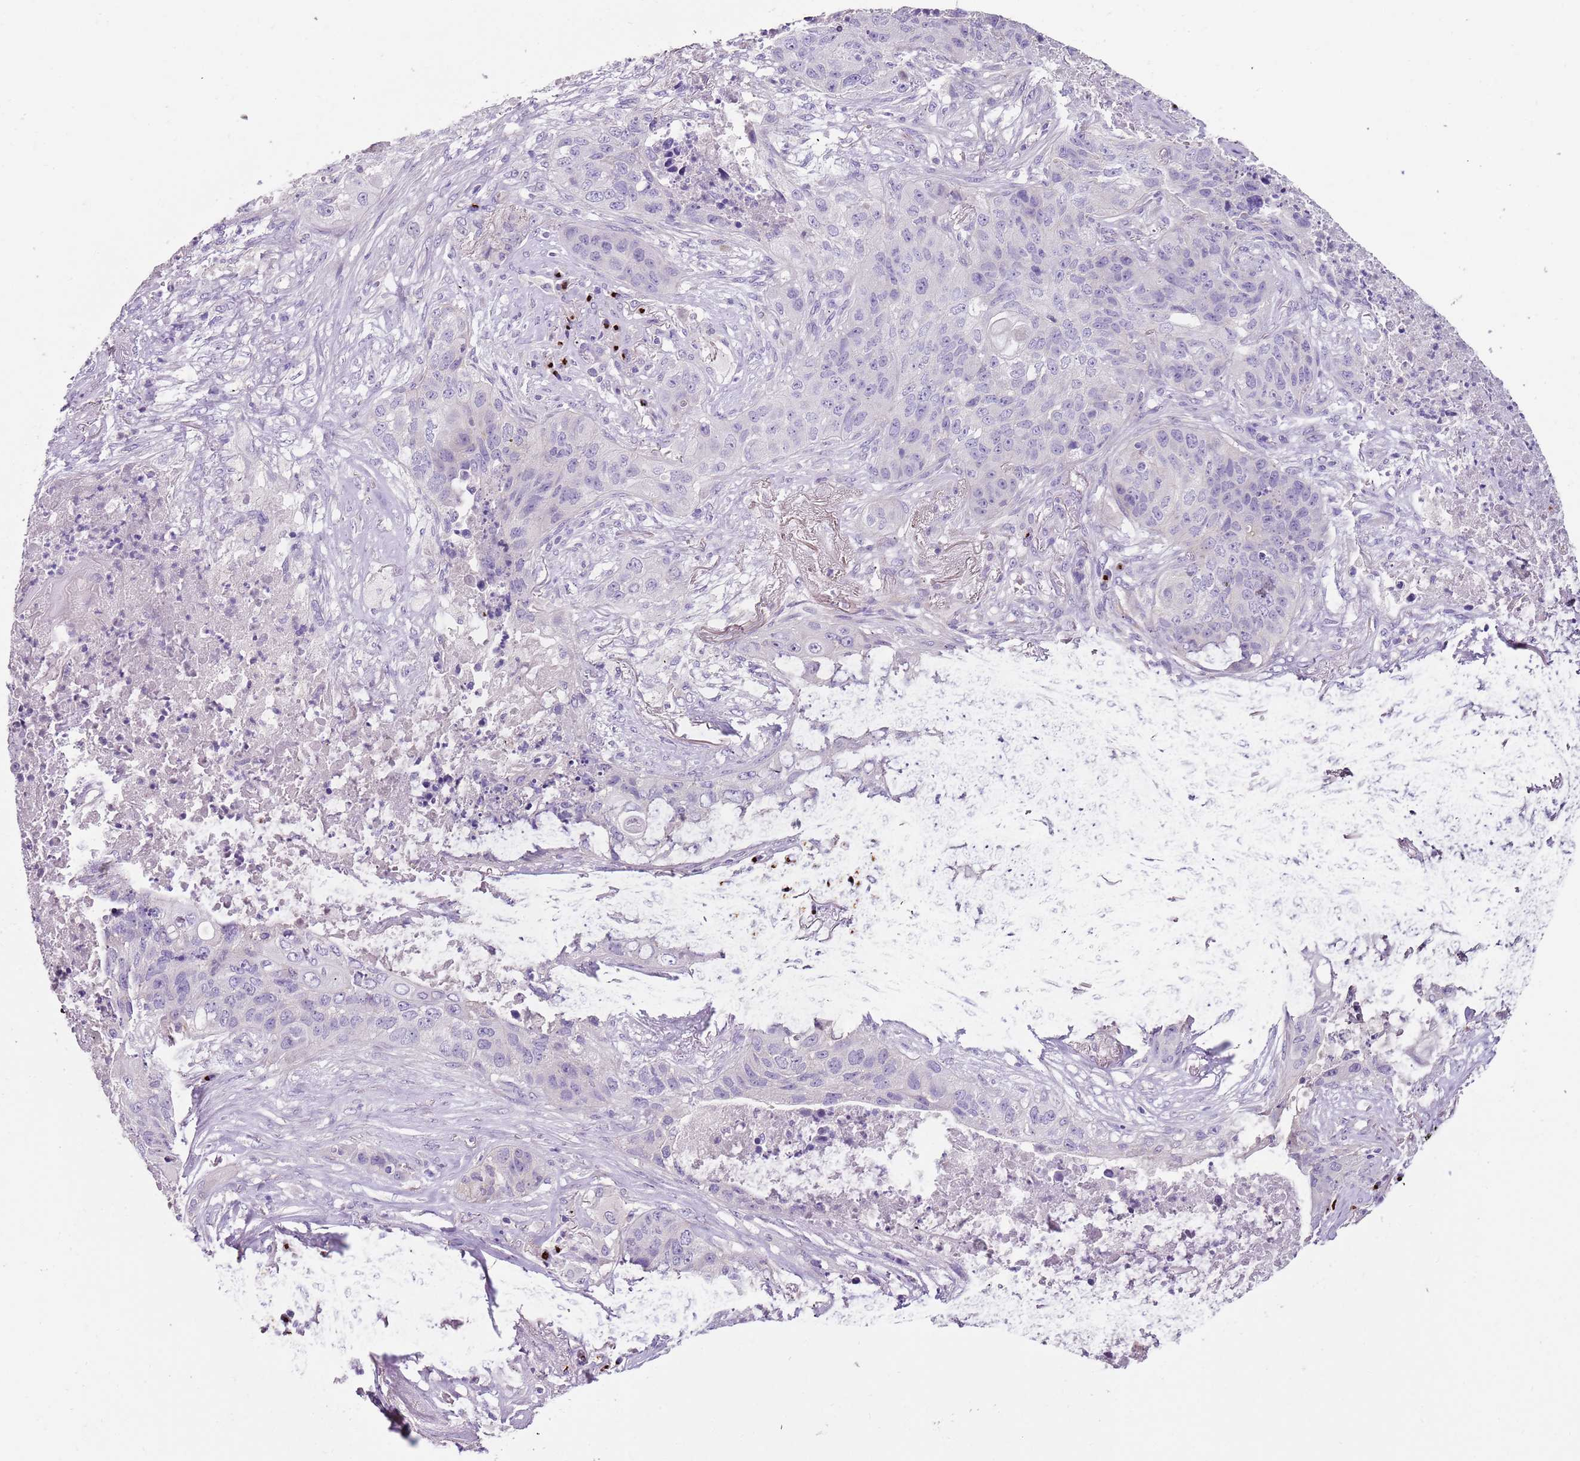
{"staining": {"intensity": "negative", "quantity": "none", "location": "none"}, "tissue": "lung cancer", "cell_type": "Tumor cells", "image_type": "cancer", "snomed": [{"axis": "morphology", "description": "Squamous cell carcinoma, NOS"}, {"axis": "topography", "description": "Lung"}], "caption": "Immunohistochemistry of squamous cell carcinoma (lung) demonstrates no positivity in tumor cells.", "gene": "C2CD3", "patient": {"sex": "female", "age": 63}}